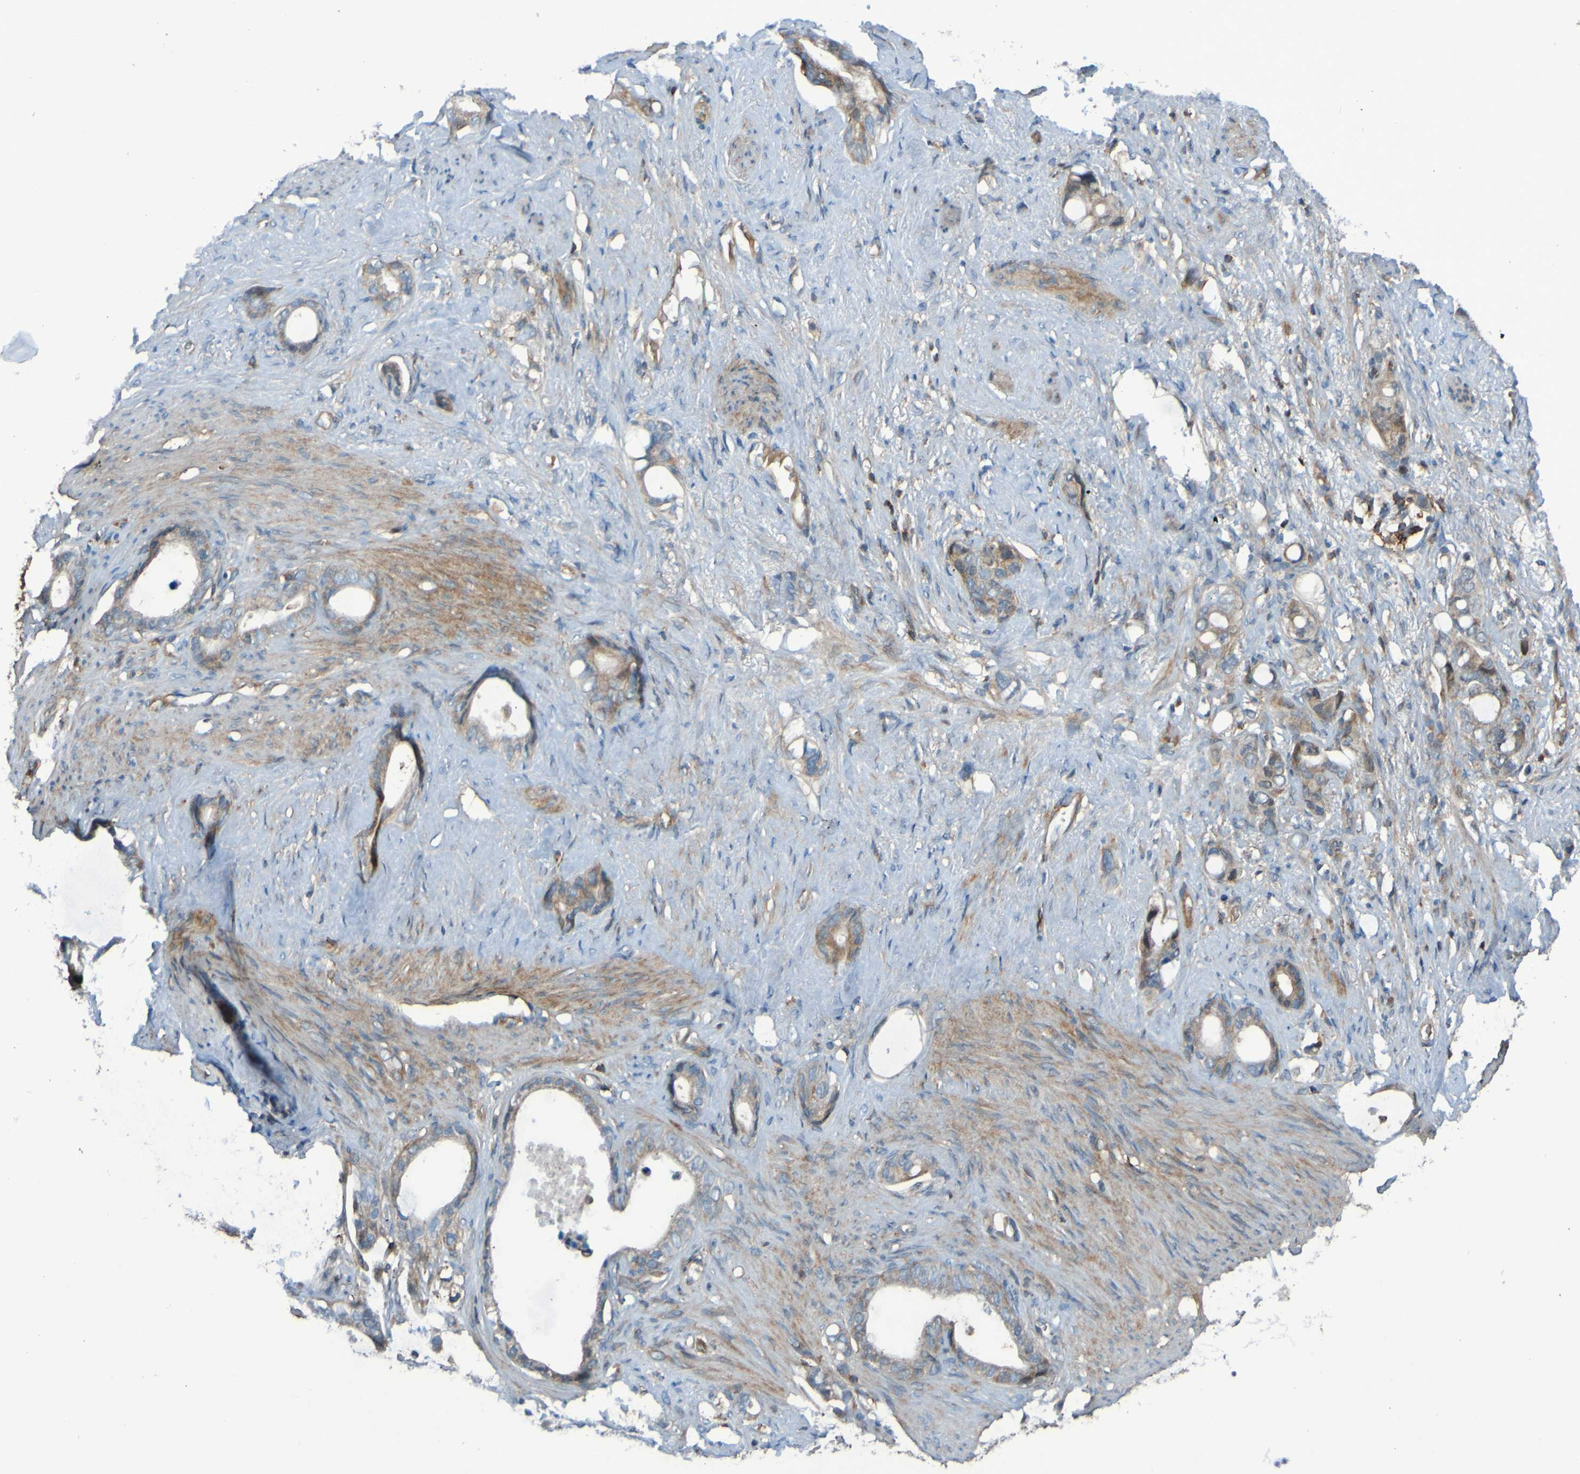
{"staining": {"intensity": "weak", "quantity": ">75%", "location": "cytoplasmic/membranous"}, "tissue": "stomach cancer", "cell_type": "Tumor cells", "image_type": "cancer", "snomed": [{"axis": "morphology", "description": "Adenocarcinoma, NOS"}, {"axis": "topography", "description": "Stomach"}], "caption": "This is a photomicrograph of immunohistochemistry (IHC) staining of stomach adenocarcinoma, which shows weak staining in the cytoplasmic/membranous of tumor cells.", "gene": "PDGFB", "patient": {"sex": "female", "age": 75}}